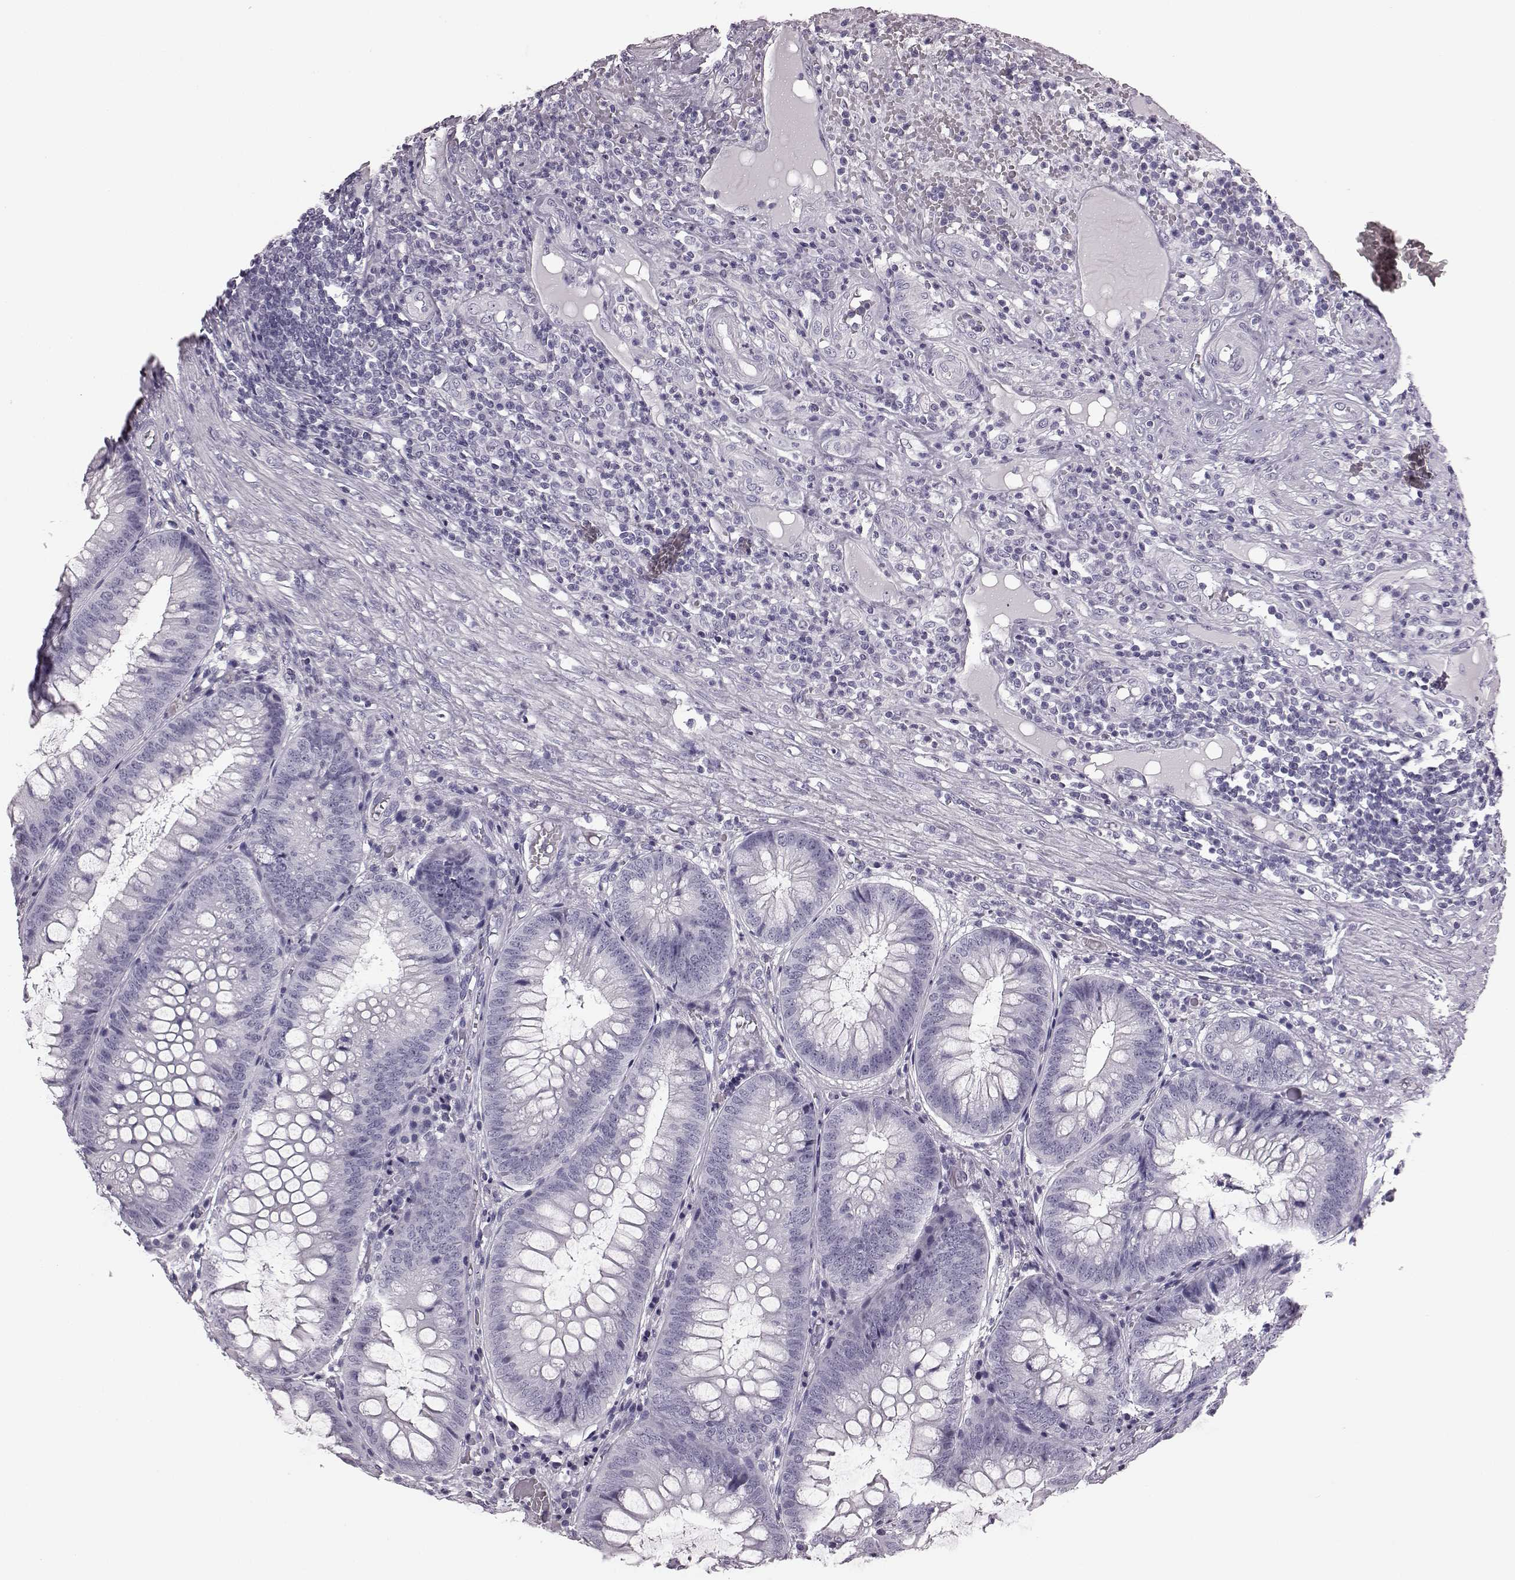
{"staining": {"intensity": "negative", "quantity": "none", "location": "none"}, "tissue": "appendix", "cell_type": "Glandular cells", "image_type": "normal", "snomed": [{"axis": "morphology", "description": "Normal tissue, NOS"}, {"axis": "morphology", "description": "Inflammation, NOS"}, {"axis": "topography", "description": "Appendix"}], "caption": "DAB (3,3'-diaminobenzidine) immunohistochemical staining of unremarkable human appendix reveals no significant positivity in glandular cells. Nuclei are stained in blue.", "gene": "AIPL1", "patient": {"sex": "male", "age": 16}}